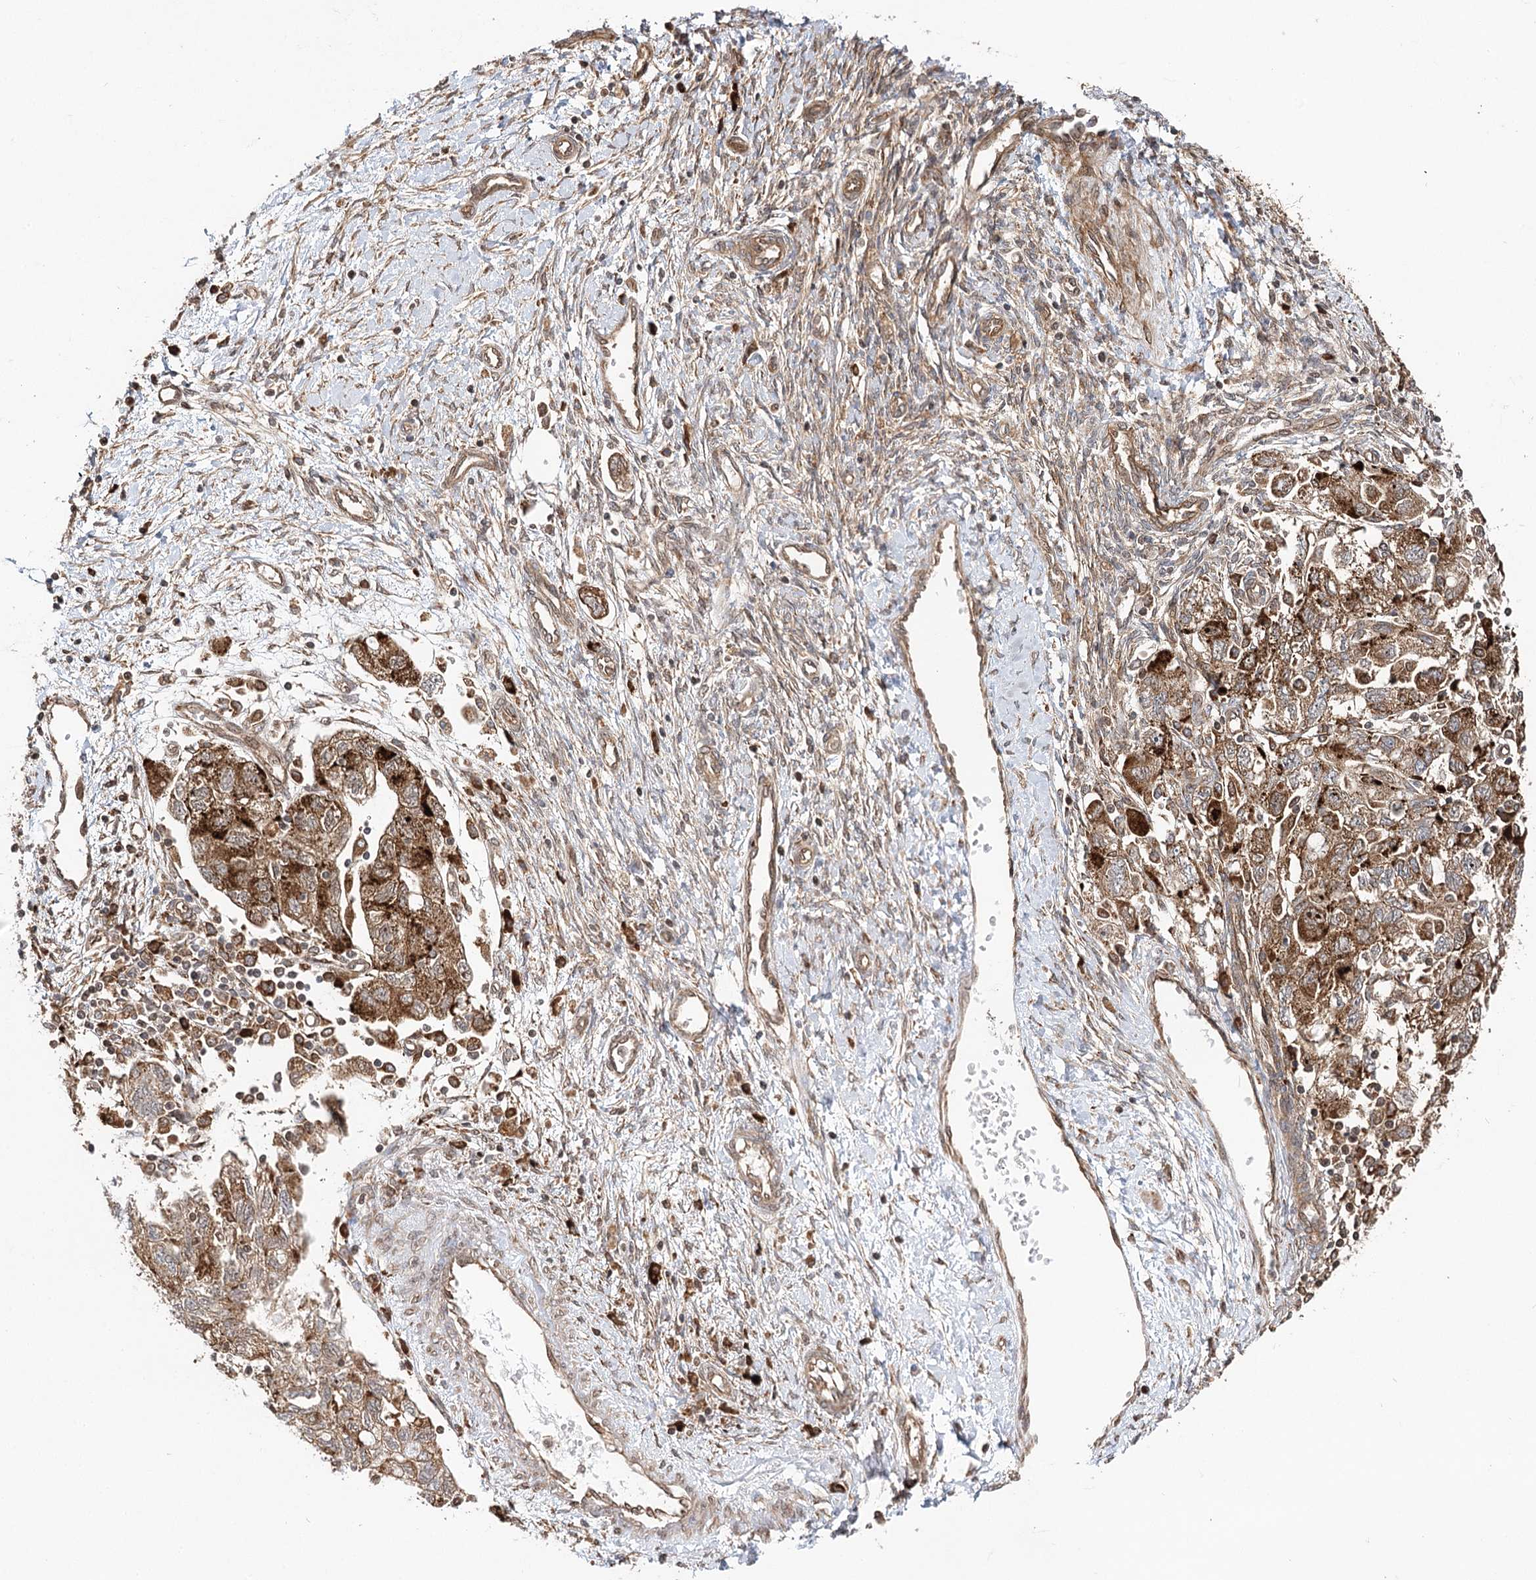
{"staining": {"intensity": "strong", "quantity": "25%-75%", "location": "cytoplasmic/membranous"}, "tissue": "ovarian cancer", "cell_type": "Tumor cells", "image_type": "cancer", "snomed": [{"axis": "morphology", "description": "Carcinoma, NOS"}, {"axis": "morphology", "description": "Cystadenocarcinoma, serous, NOS"}, {"axis": "topography", "description": "Ovary"}], "caption": "Human ovarian cancer stained with a brown dye reveals strong cytoplasmic/membranous positive expression in approximately 25%-75% of tumor cells.", "gene": "DNAJB14", "patient": {"sex": "female", "age": 69}}